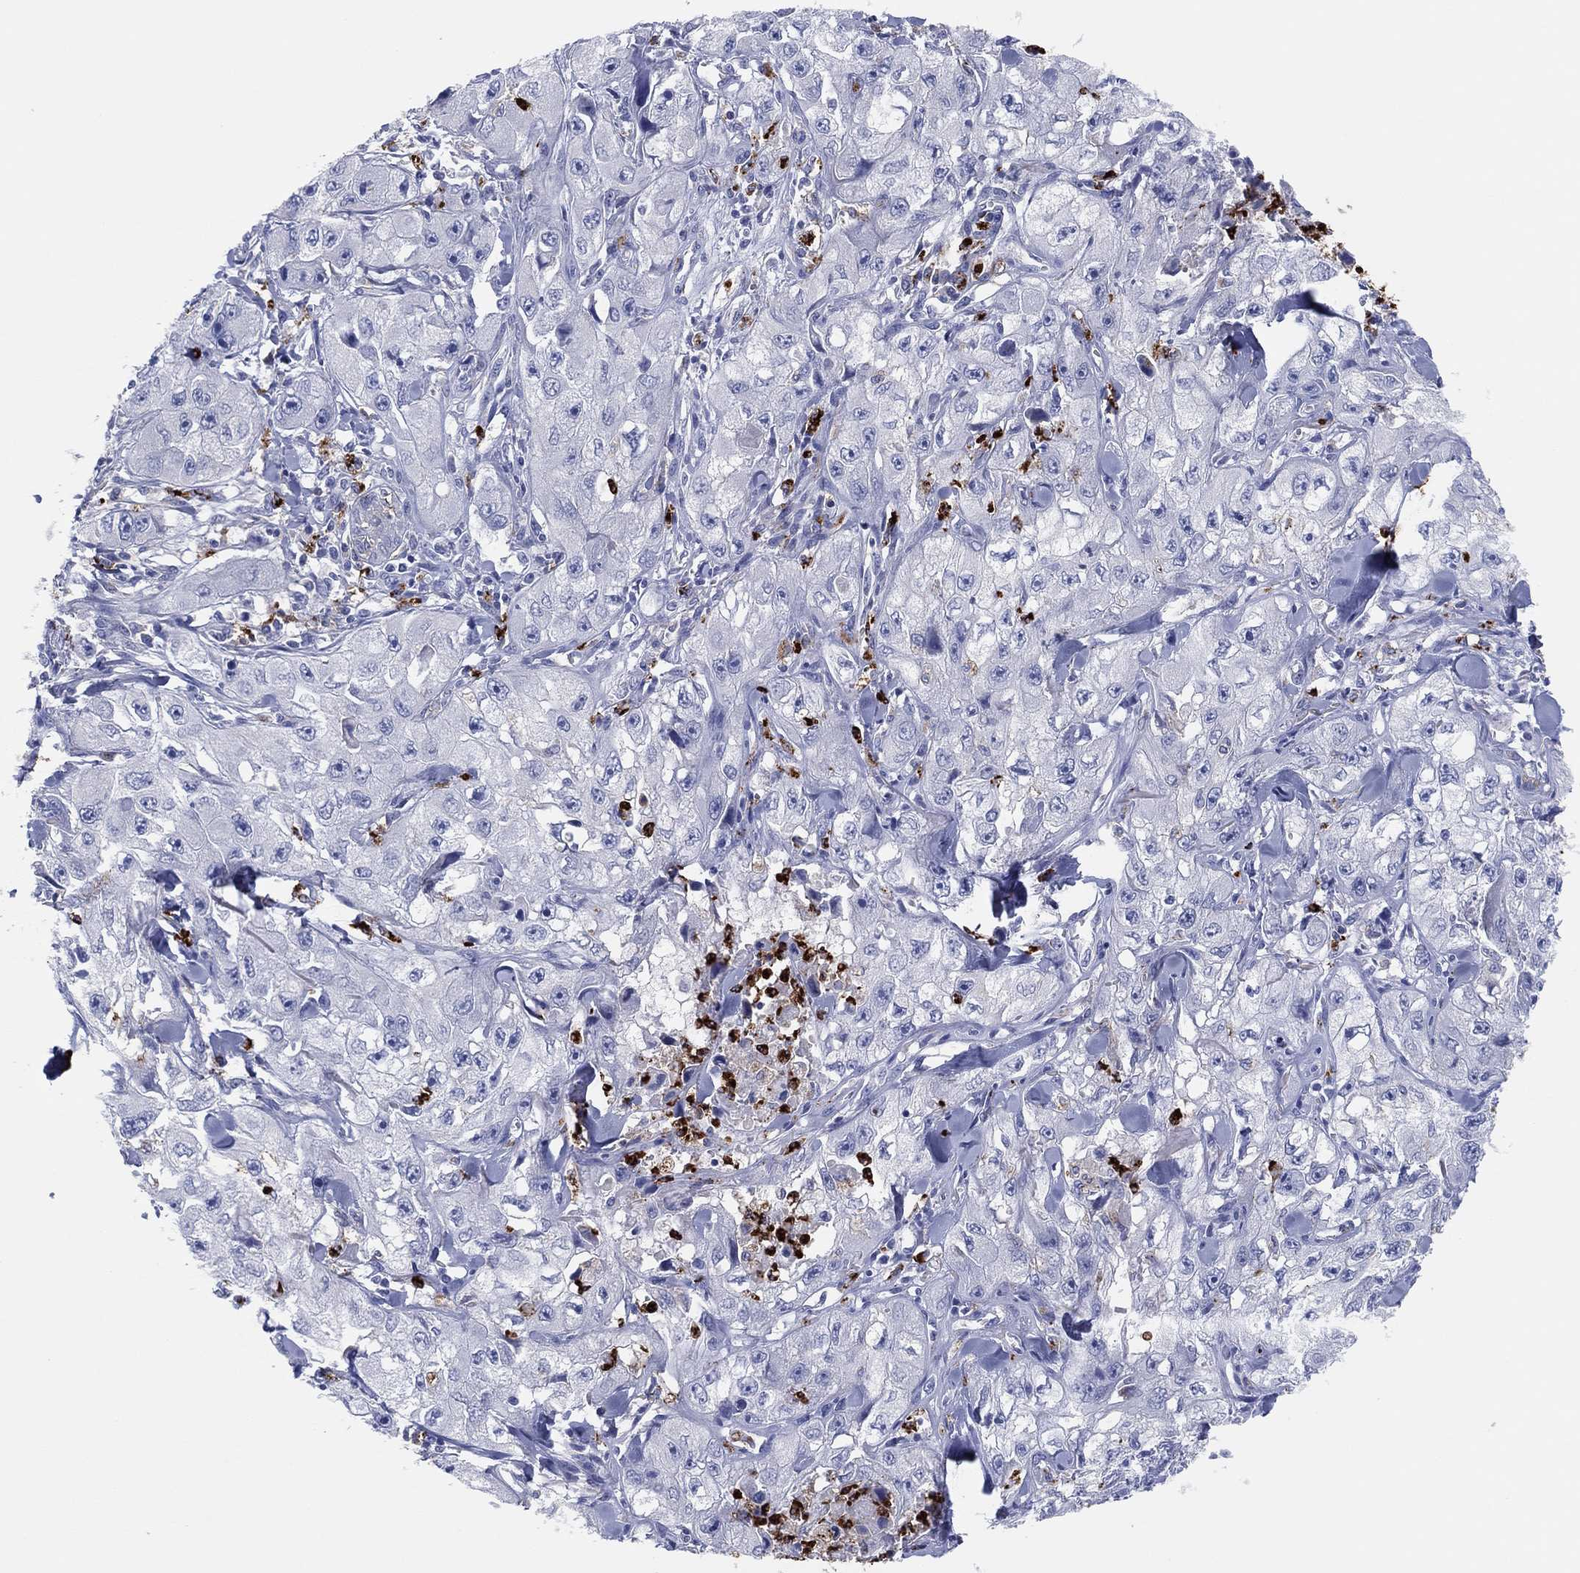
{"staining": {"intensity": "negative", "quantity": "none", "location": "none"}, "tissue": "skin cancer", "cell_type": "Tumor cells", "image_type": "cancer", "snomed": [{"axis": "morphology", "description": "Squamous cell carcinoma, NOS"}, {"axis": "topography", "description": "Skin"}, {"axis": "topography", "description": "Subcutis"}], "caption": "High power microscopy photomicrograph of an immunohistochemistry image of skin cancer, revealing no significant staining in tumor cells.", "gene": "PLAC8", "patient": {"sex": "male", "age": 73}}